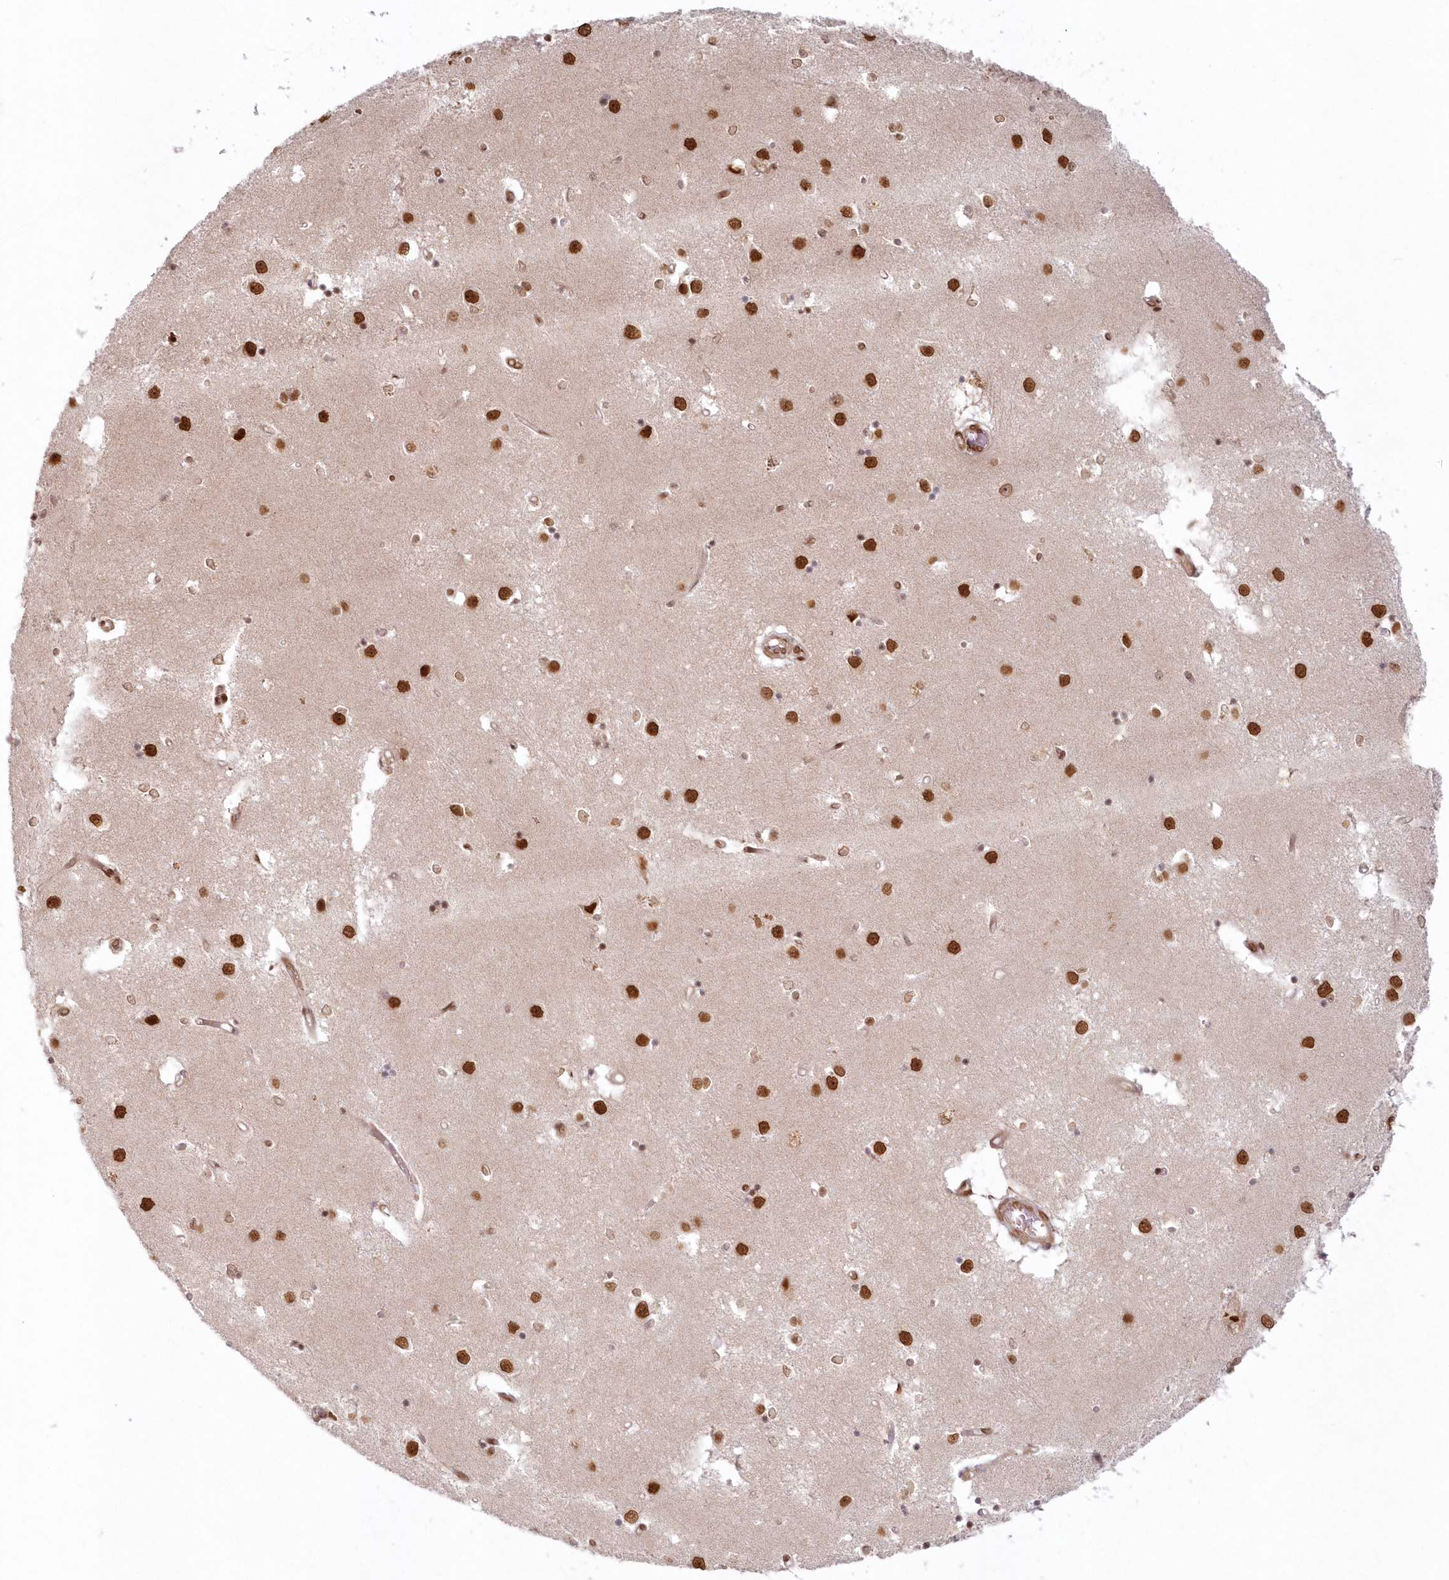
{"staining": {"intensity": "moderate", "quantity": ">75%", "location": "nuclear"}, "tissue": "caudate", "cell_type": "Glial cells", "image_type": "normal", "snomed": [{"axis": "morphology", "description": "Normal tissue, NOS"}, {"axis": "topography", "description": "Lateral ventricle wall"}], "caption": "Immunohistochemical staining of normal human caudate demonstrates medium levels of moderate nuclear positivity in about >75% of glial cells.", "gene": "TOGARAM2", "patient": {"sex": "male", "age": 45}}